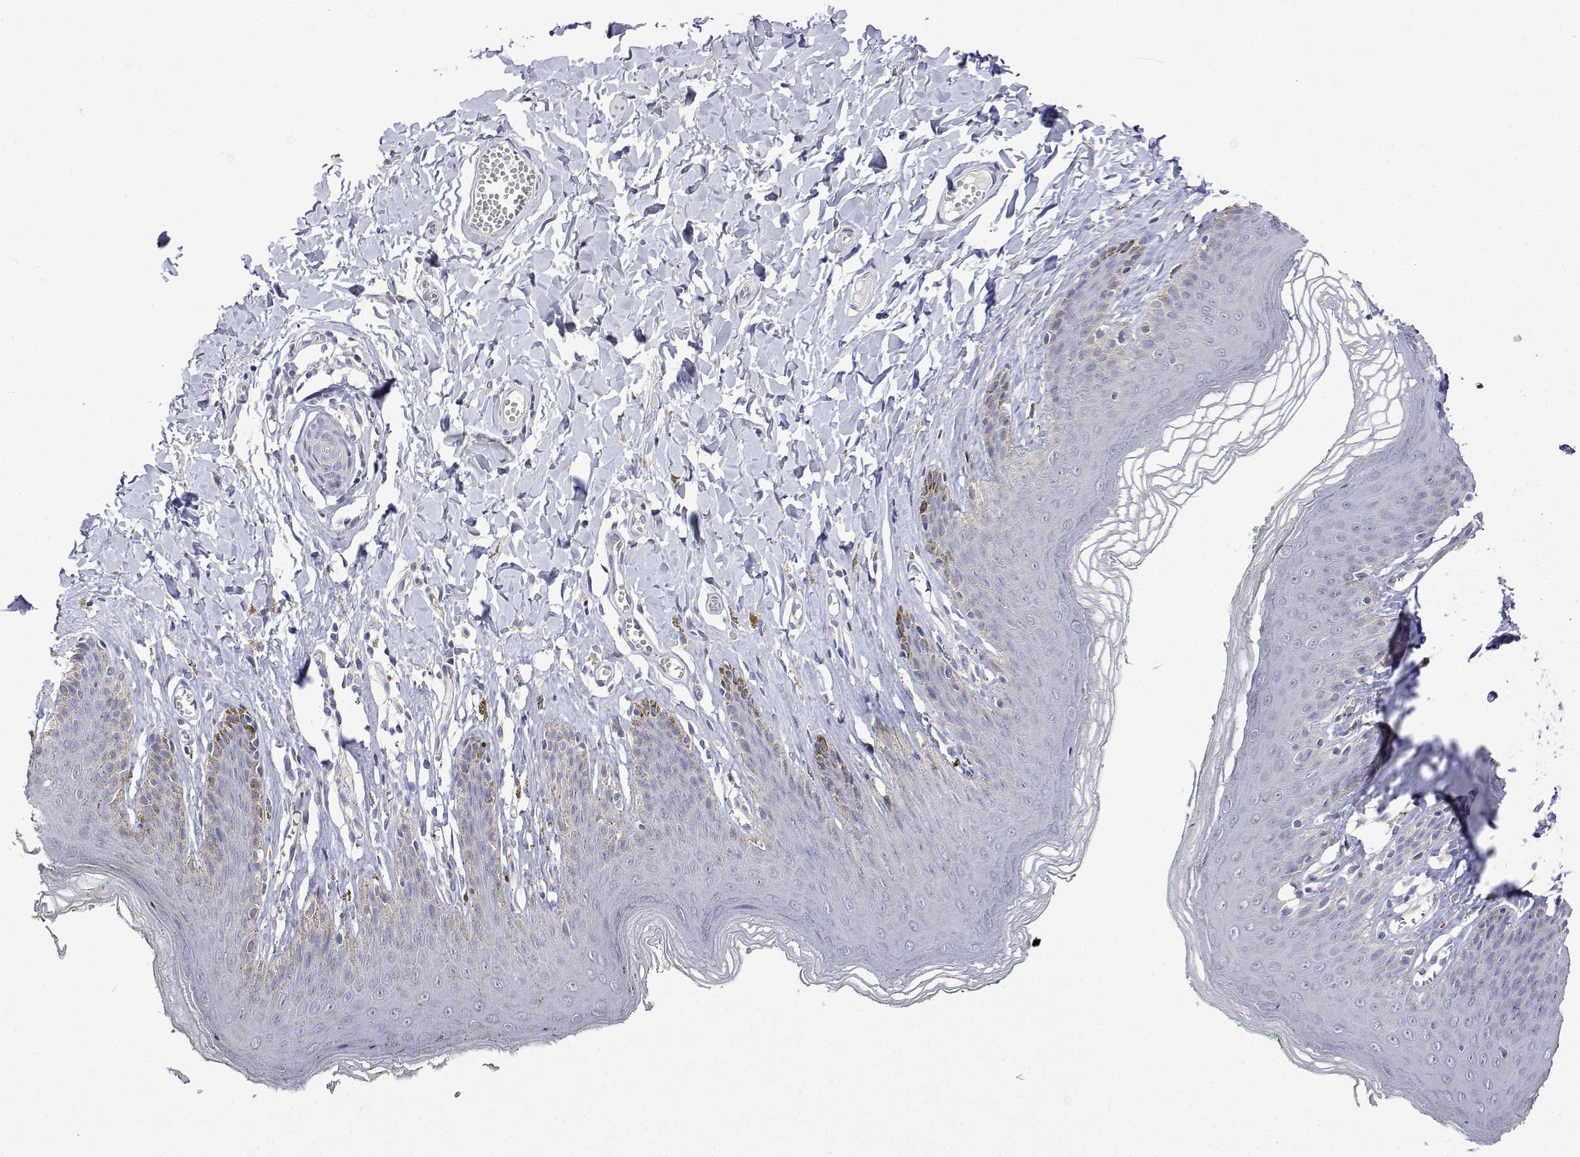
{"staining": {"intensity": "moderate", "quantity": "<25%", "location": "cytoplasmic/membranous"}, "tissue": "skin", "cell_type": "Epidermal cells", "image_type": "normal", "snomed": [{"axis": "morphology", "description": "Normal tissue, NOS"}, {"axis": "topography", "description": "Vulva"}, {"axis": "topography", "description": "Peripheral nerve tissue"}], "caption": "This is a micrograph of immunohistochemistry staining of benign skin, which shows moderate positivity in the cytoplasmic/membranous of epidermal cells.", "gene": "PLCB1", "patient": {"sex": "female", "age": 66}}